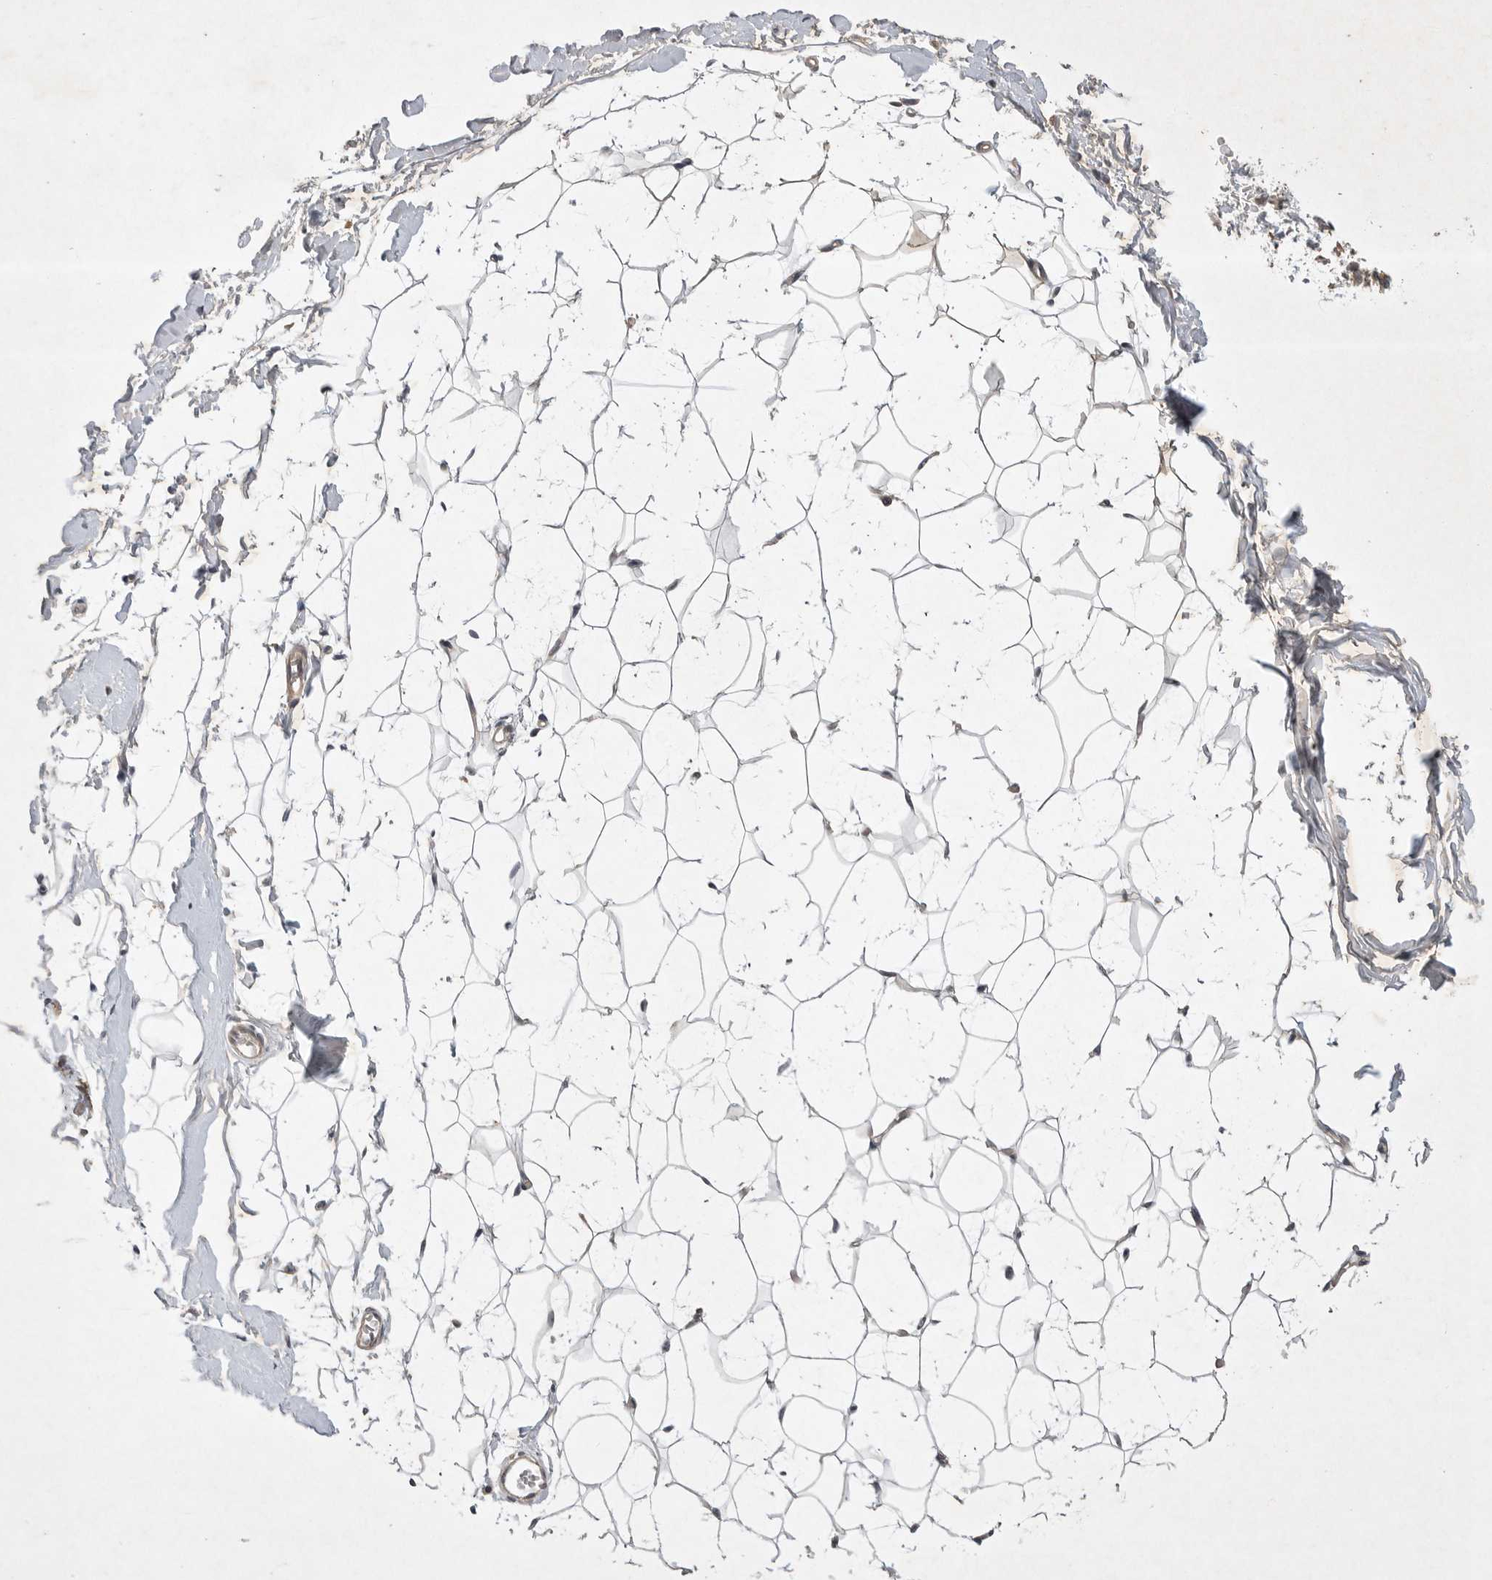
{"staining": {"intensity": "negative", "quantity": "none", "location": "none"}, "tissue": "breast", "cell_type": "Adipocytes", "image_type": "normal", "snomed": [{"axis": "morphology", "description": "Normal tissue, NOS"}, {"axis": "topography", "description": "Breast"}], "caption": "Adipocytes show no significant protein staining in unremarkable breast.", "gene": "UBE3D", "patient": {"sex": "female", "age": 23}}